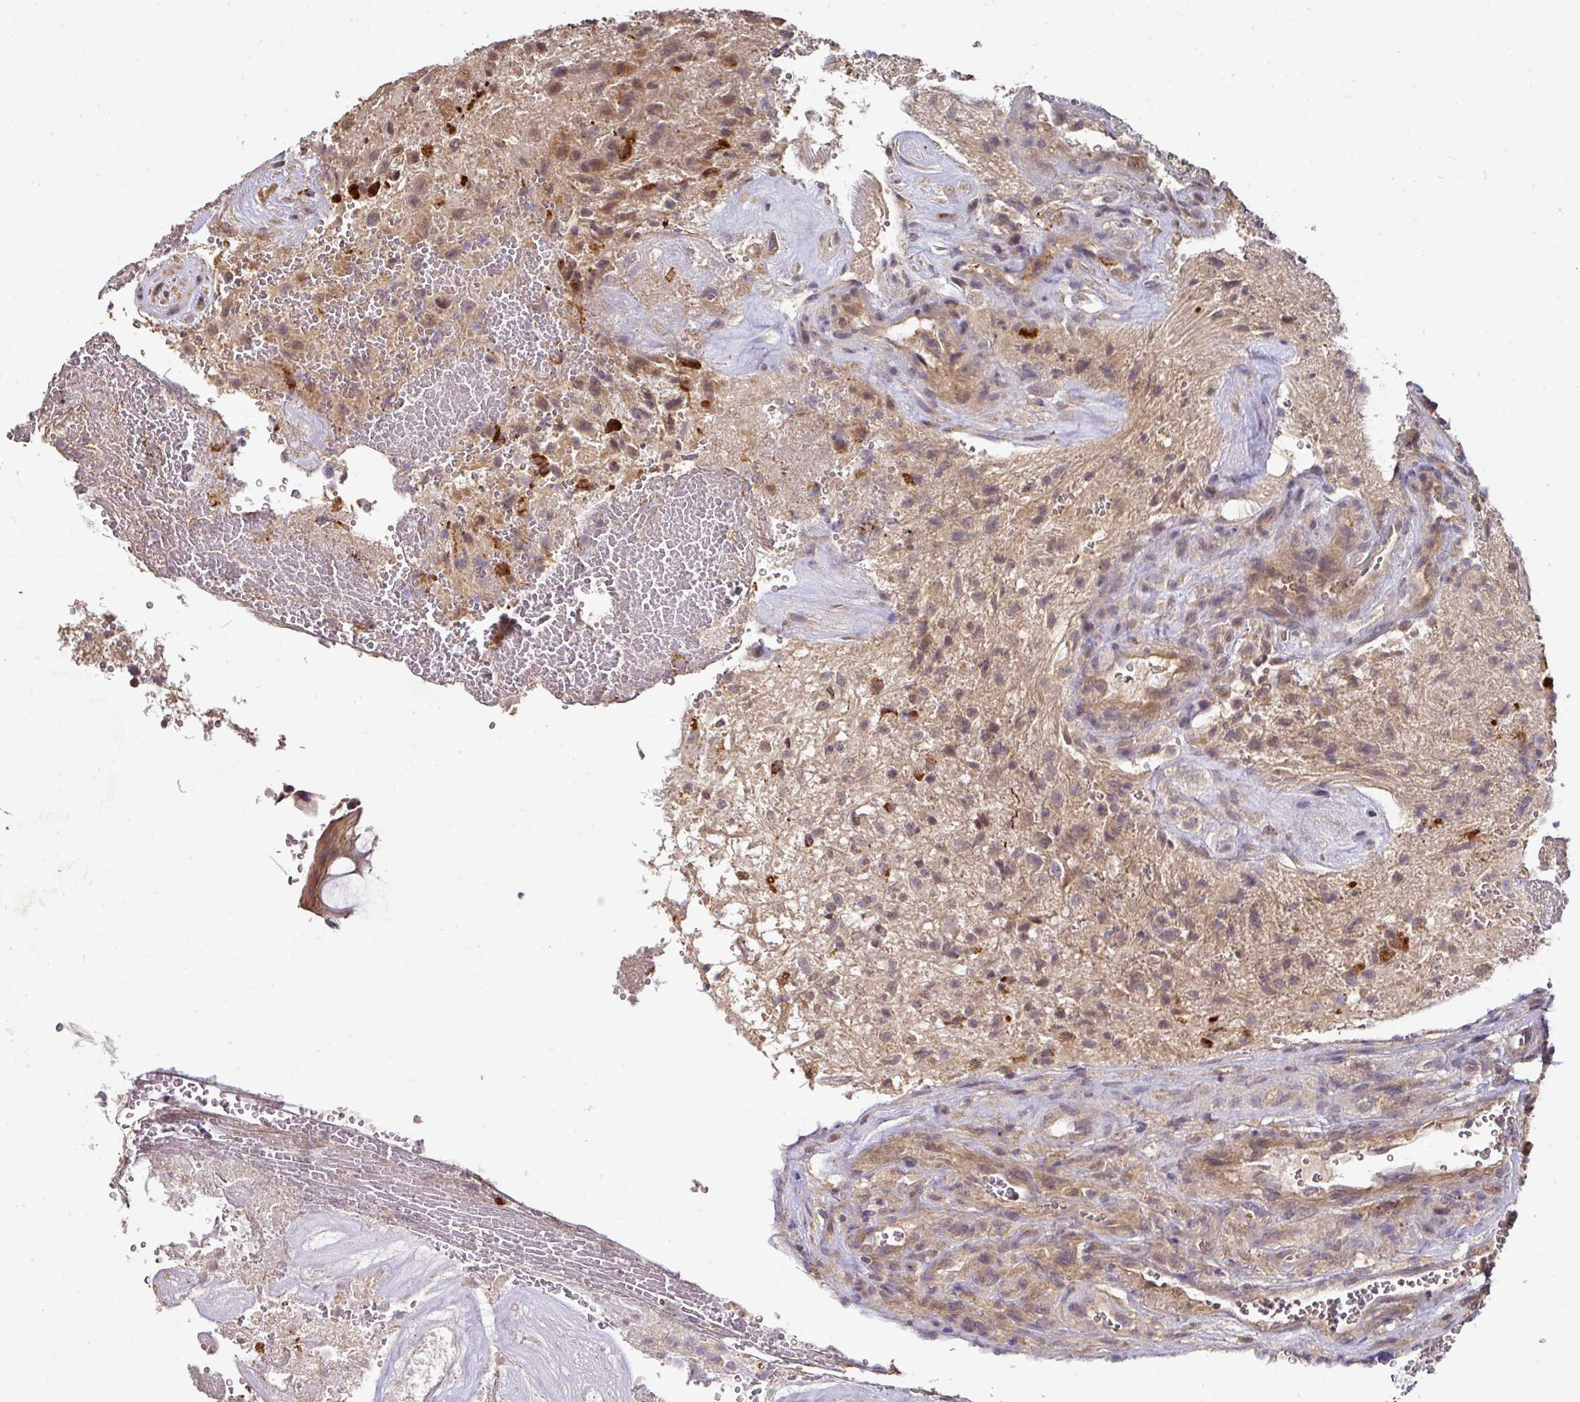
{"staining": {"intensity": "weak", "quantity": "<25%", "location": "cytoplasmic/membranous"}, "tissue": "glioma", "cell_type": "Tumor cells", "image_type": "cancer", "snomed": [{"axis": "morphology", "description": "Glioma, malignant, High grade"}, {"axis": "topography", "description": "Brain"}], "caption": "This is a photomicrograph of immunohistochemistry (IHC) staining of glioma, which shows no expression in tumor cells.", "gene": "ACVR2B", "patient": {"sex": "male", "age": 56}}